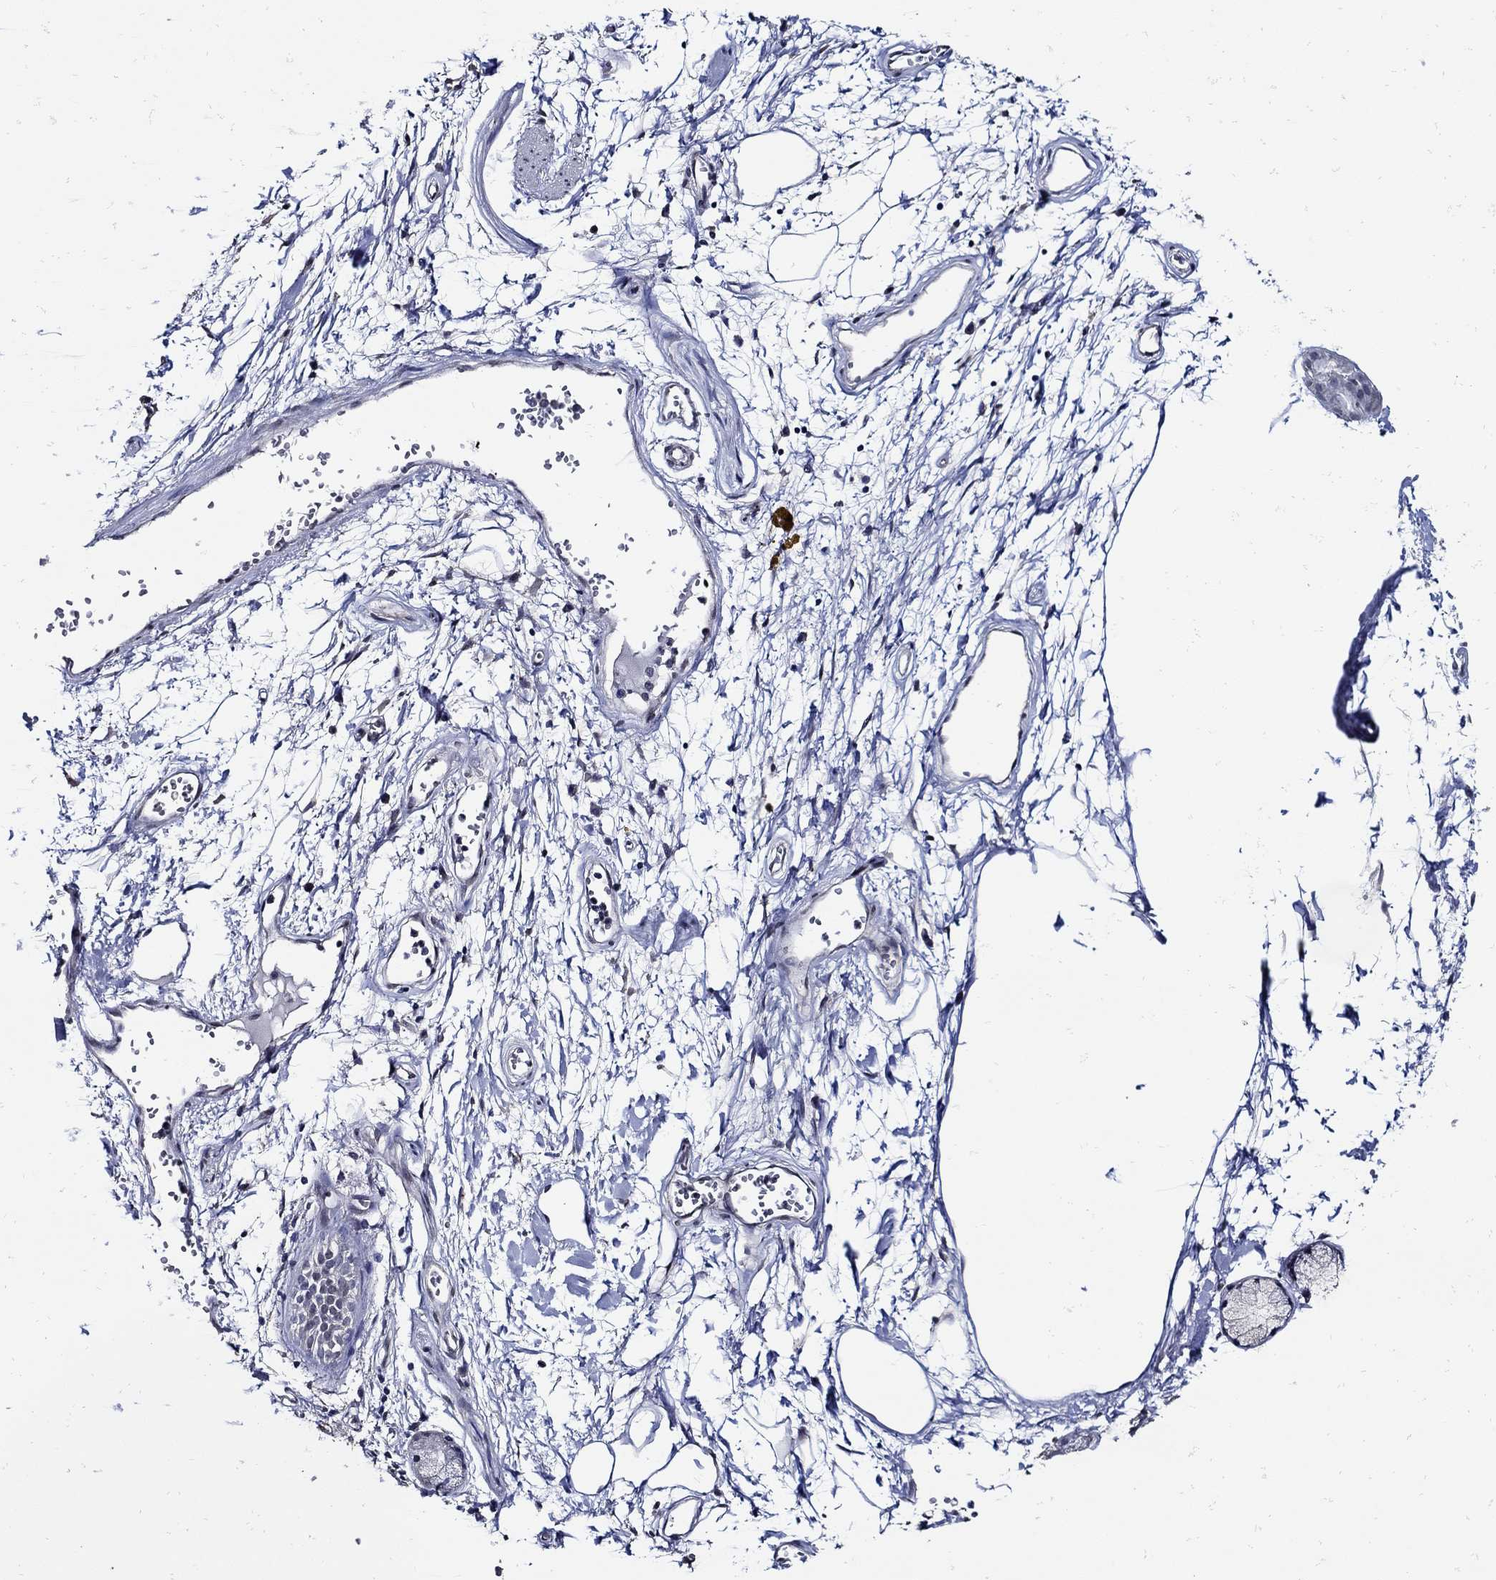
{"staining": {"intensity": "negative", "quantity": "none", "location": "none"}, "tissue": "adipose tissue", "cell_type": "Adipocytes", "image_type": "normal", "snomed": [{"axis": "morphology", "description": "Normal tissue, NOS"}, {"axis": "morphology", "description": "Squamous cell carcinoma, NOS"}, {"axis": "topography", "description": "Cartilage tissue"}, {"axis": "topography", "description": "Lung"}], "caption": "The photomicrograph exhibits no staining of adipocytes in benign adipose tissue.", "gene": "KCNN3", "patient": {"sex": "male", "age": 66}}